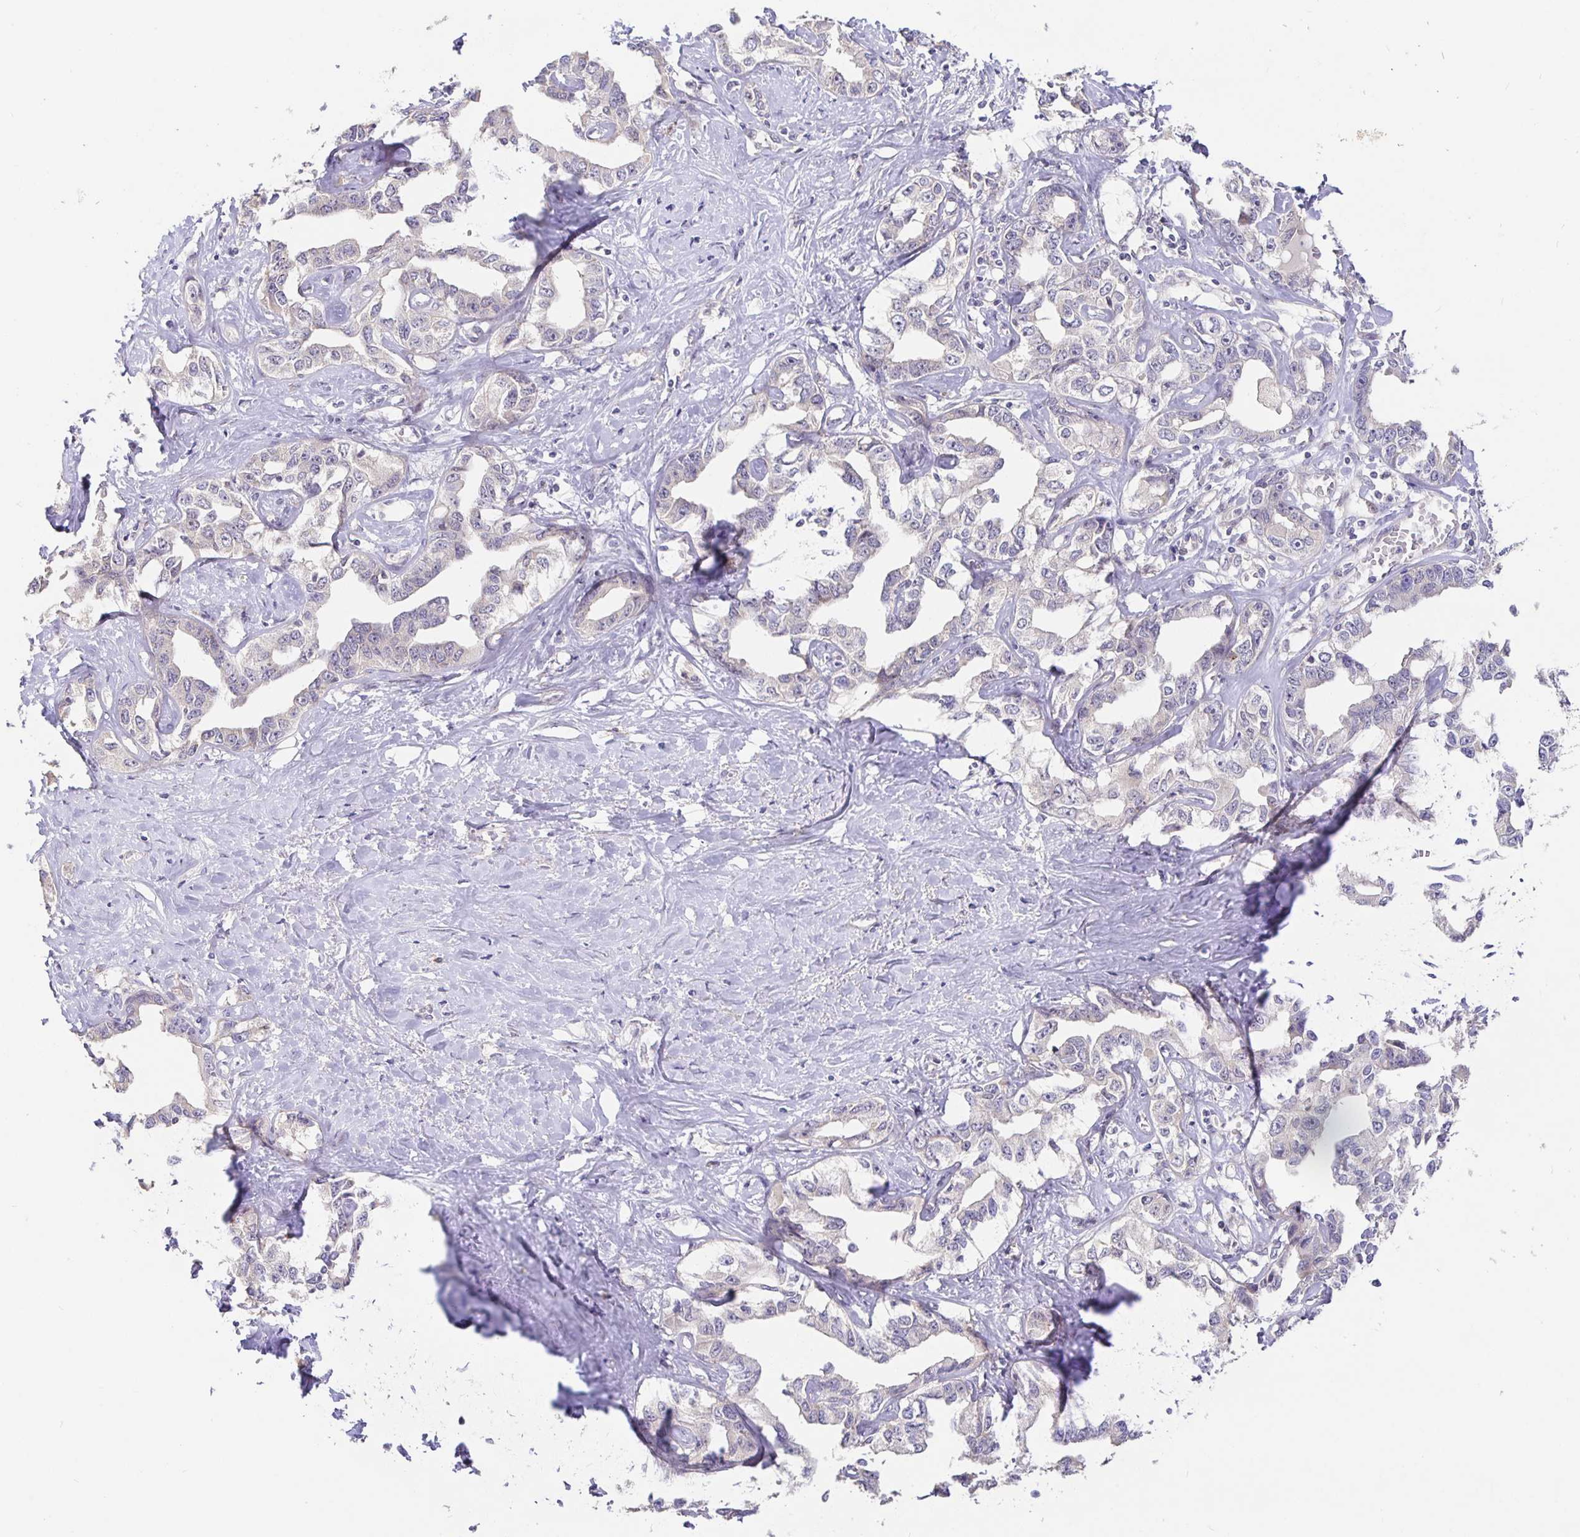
{"staining": {"intensity": "negative", "quantity": "none", "location": "none"}, "tissue": "liver cancer", "cell_type": "Tumor cells", "image_type": "cancer", "snomed": [{"axis": "morphology", "description": "Cholangiocarcinoma"}, {"axis": "topography", "description": "Liver"}], "caption": "DAB (3,3'-diaminobenzidine) immunohistochemical staining of human liver cancer (cholangiocarcinoma) reveals no significant staining in tumor cells.", "gene": "ZDHHC11", "patient": {"sex": "male", "age": 59}}